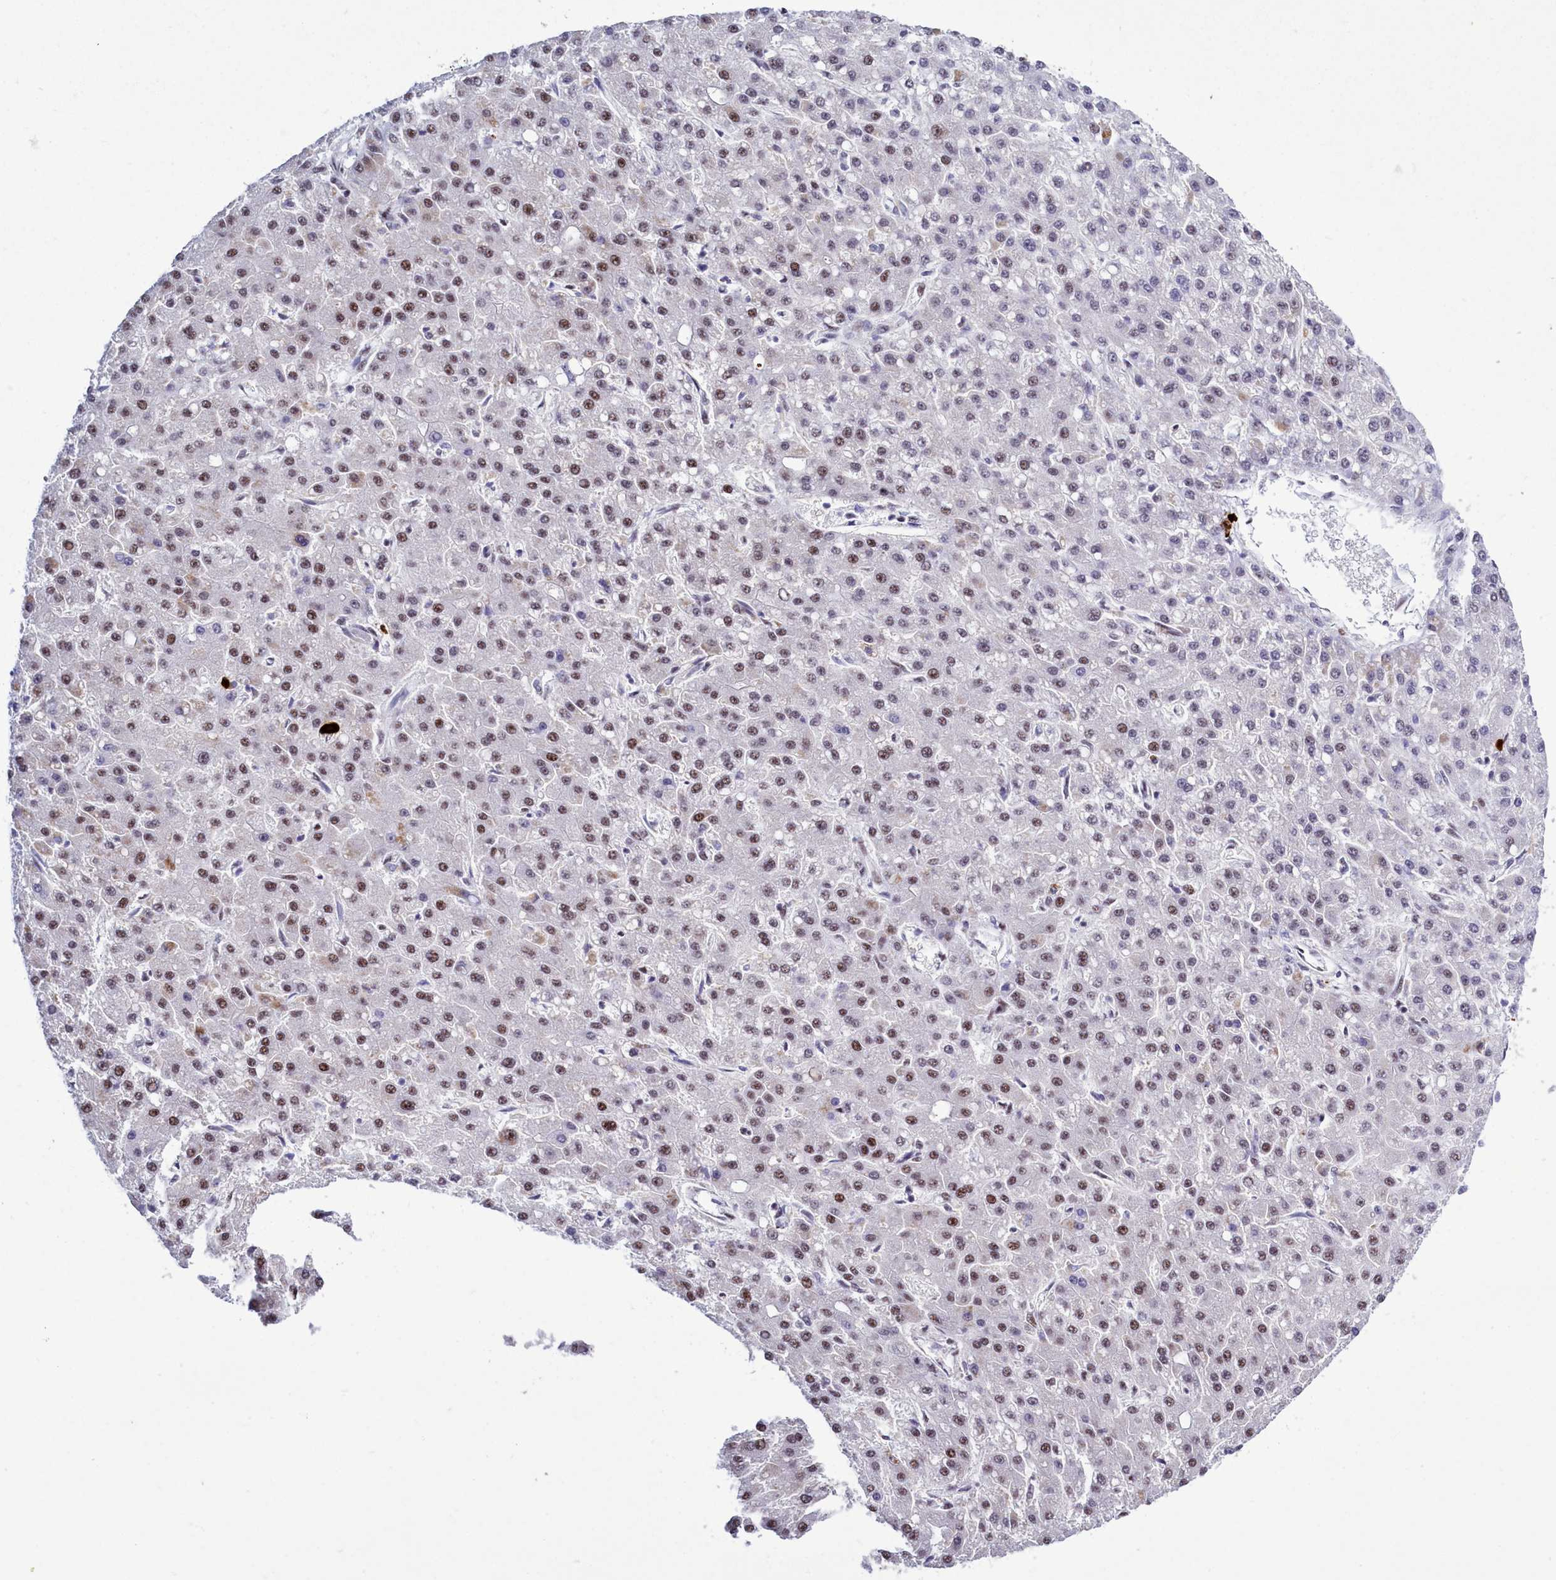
{"staining": {"intensity": "moderate", "quantity": "25%-75%", "location": "nuclear"}, "tissue": "liver cancer", "cell_type": "Tumor cells", "image_type": "cancer", "snomed": [{"axis": "morphology", "description": "Carcinoma, Hepatocellular, NOS"}, {"axis": "topography", "description": "Liver"}], "caption": "Hepatocellular carcinoma (liver) tissue shows moderate nuclear staining in about 25%-75% of tumor cells, visualized by immunohistochemistry. (DAB (3,3'-diaminobenzidine) IHC with brightfield microscopy, high magnification).", "gene": "POM121L2", "patient": {"sex": "male", "age": 67}}